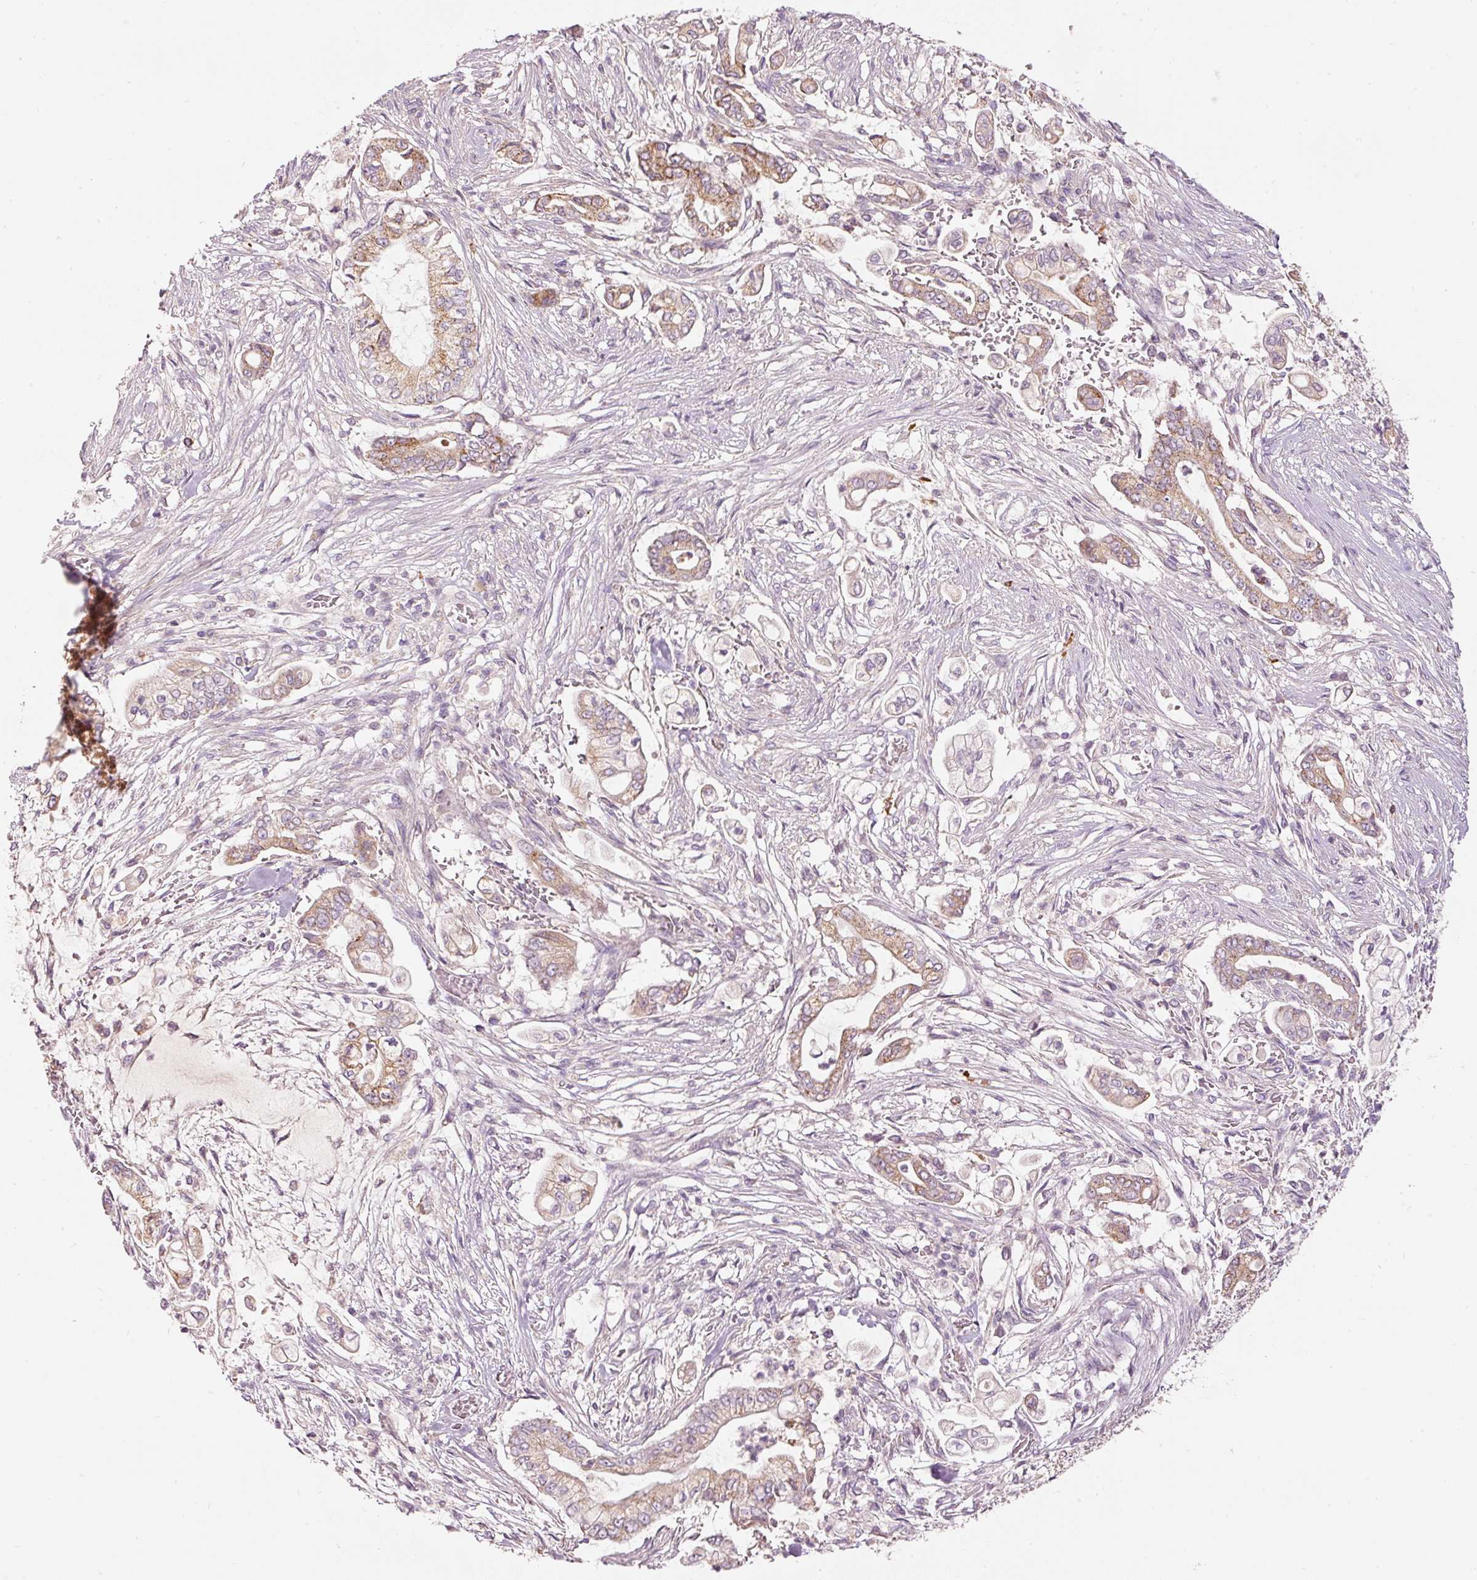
{"staining": {"intensity": "moderate", "quantity": "<25%", "location": "cytoplasmic/membranous"}, "tissue": "pancreatic cancer", "cell_type": "Tumor cells", "image_type": "cancer", "snomed": [{"axis": "morphology", "description": "Adenocarcinoma, NOS"}, {"axis": "topography", "description": "Pancreas"}], "caption": "A photomicrograph of human pancreatic cancer stained for a protein exhibits moderate cytoplasmic/membranous brown staining in tumor cells. Immunohistochemistry stains the protein in brown and the nuclei are stained blue.", "gene": "KLHL21", "patient": {"sex": "female", "age": 69}}